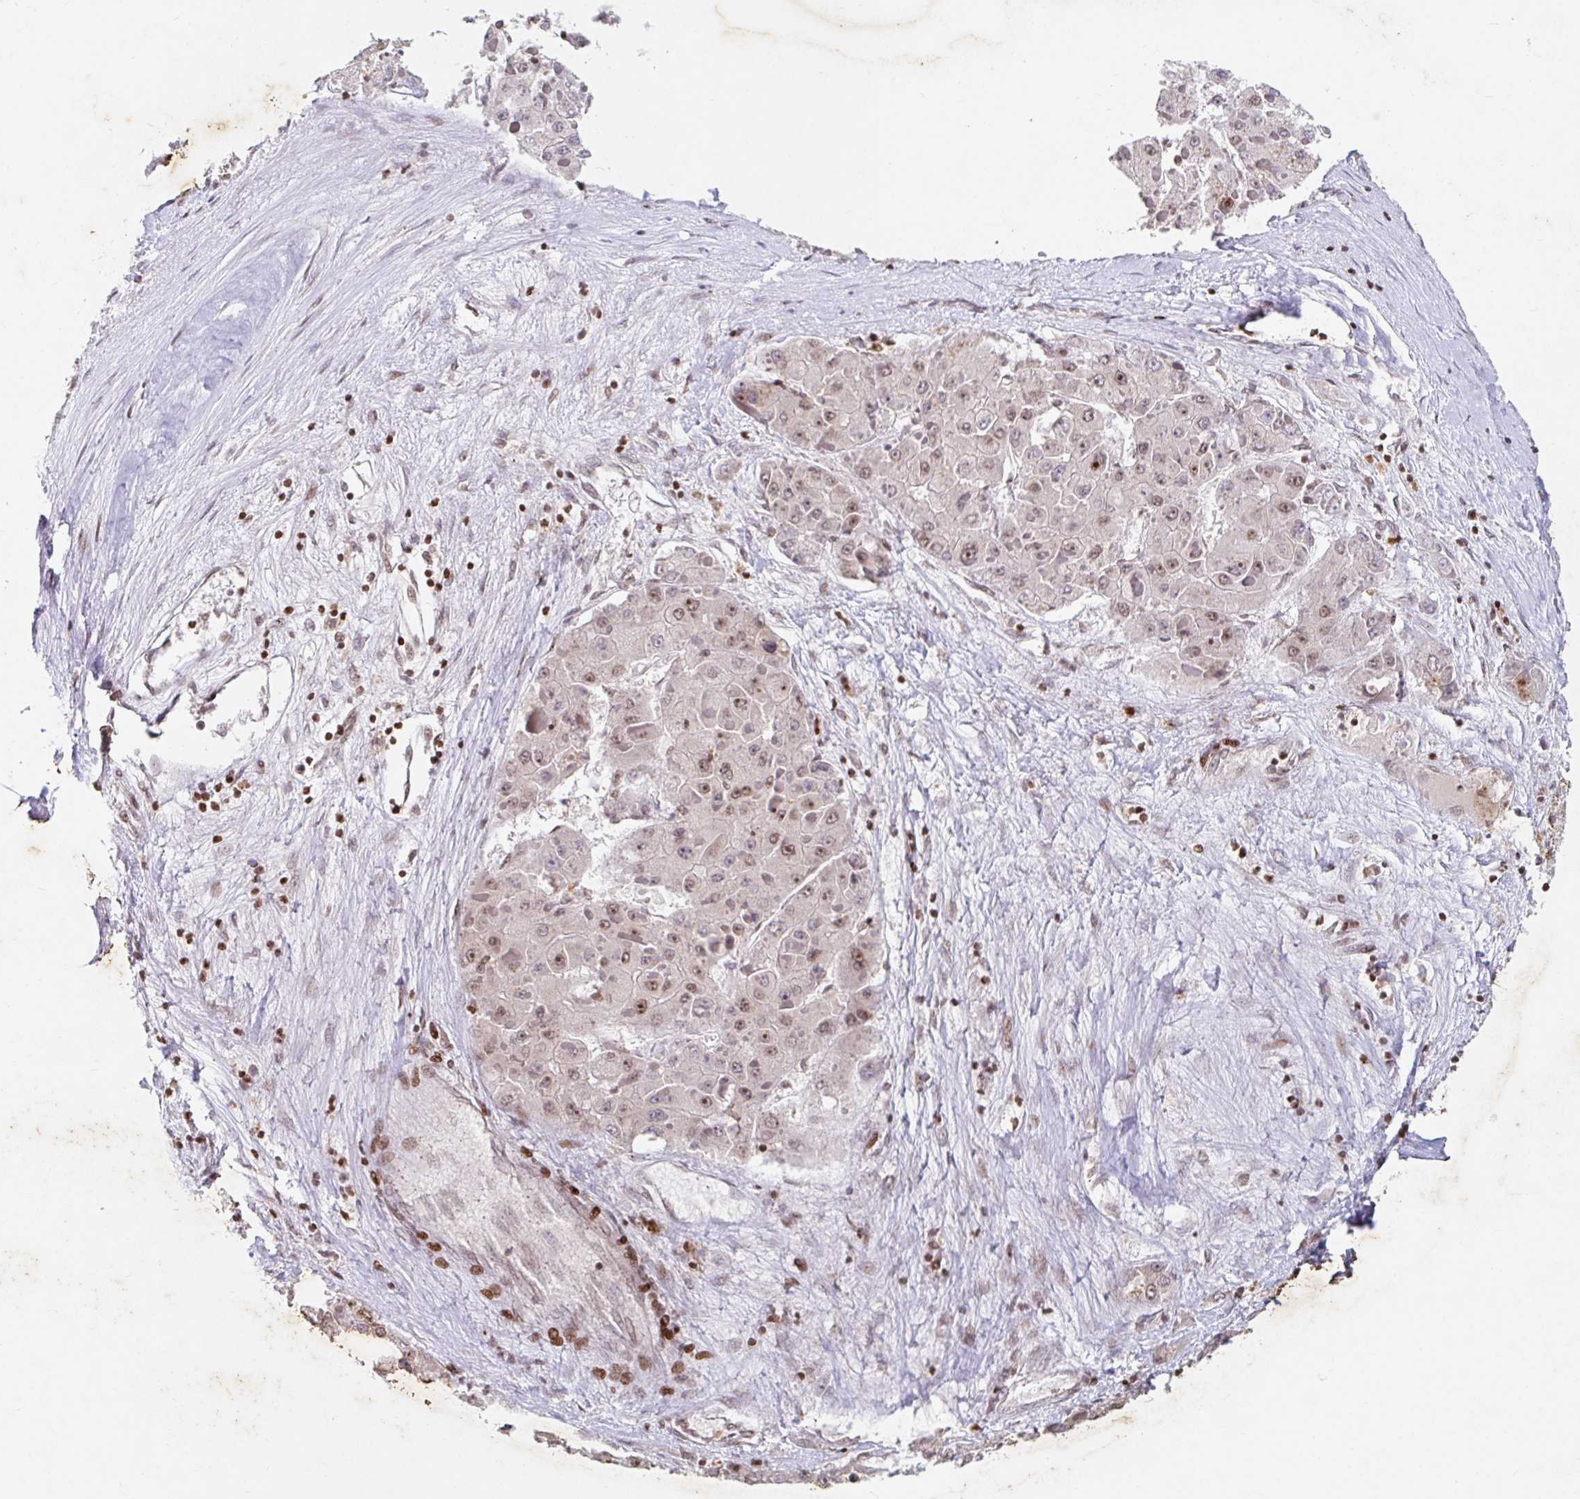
{"staining": {"intensity": "moderate", "quantity": "<25%", "location": "nuclear"}, "tissue": "liver cancer", "cell_type": "Tumor cells", "image_type": "cancer", "snomed": [{"axis": "morphology", "description": "Carcinoma, Hepatocellular, NOS"}, {"axis": "topography", "description": "Liver"}], "caption": "Liver cancer (hepatocellular carcinoma) stained with a brown dye demonstrates moderate nuclear positive positivity in approximately <25% of tumor cells.", "gene": "C19orf53", "patient": {"sex": "female", "age": 73}}